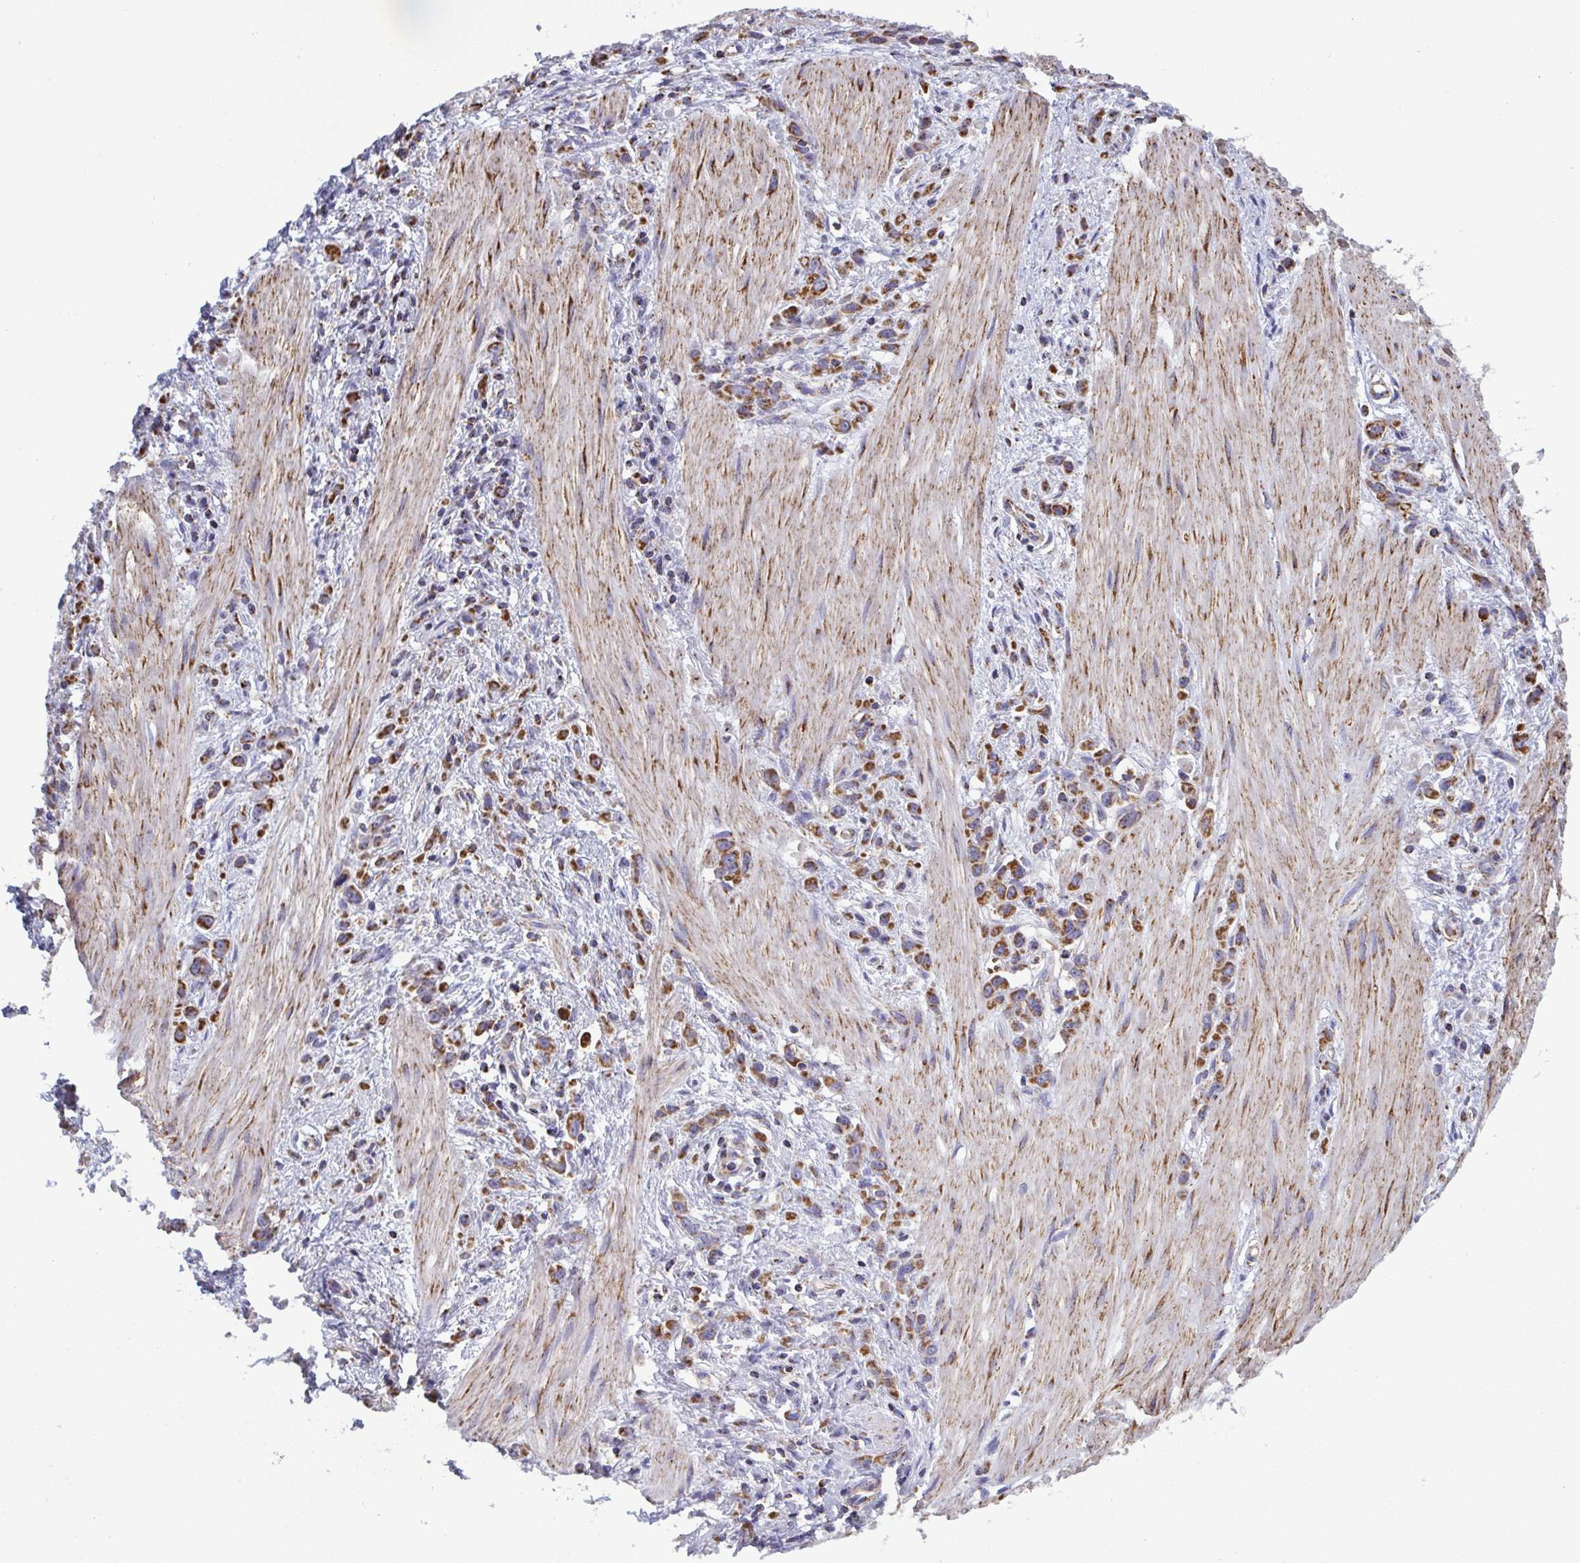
{"staining": {"intensity": "strong", "quantity": ">75%", "location": "cytoplasmic/membranous"}, "tissue": "stomach cancer", "cell_type": "Tumor cells", "image_type": "cancer", "snomed": [{"axis": "morphology", "description": "Adenocarcinoma, NOS"}, {"axis": "topography", "description": "Stomach"}], "caption": "Immunohistochemistry photomicrograph of human stomach cancer stained for a protein (brown), which reveals high levels of strong cytoplasmic/membranous staining in about >75% of tumor cells.", "gene": "CSDE1", "patient": {"sex": "male", "age": 47}}